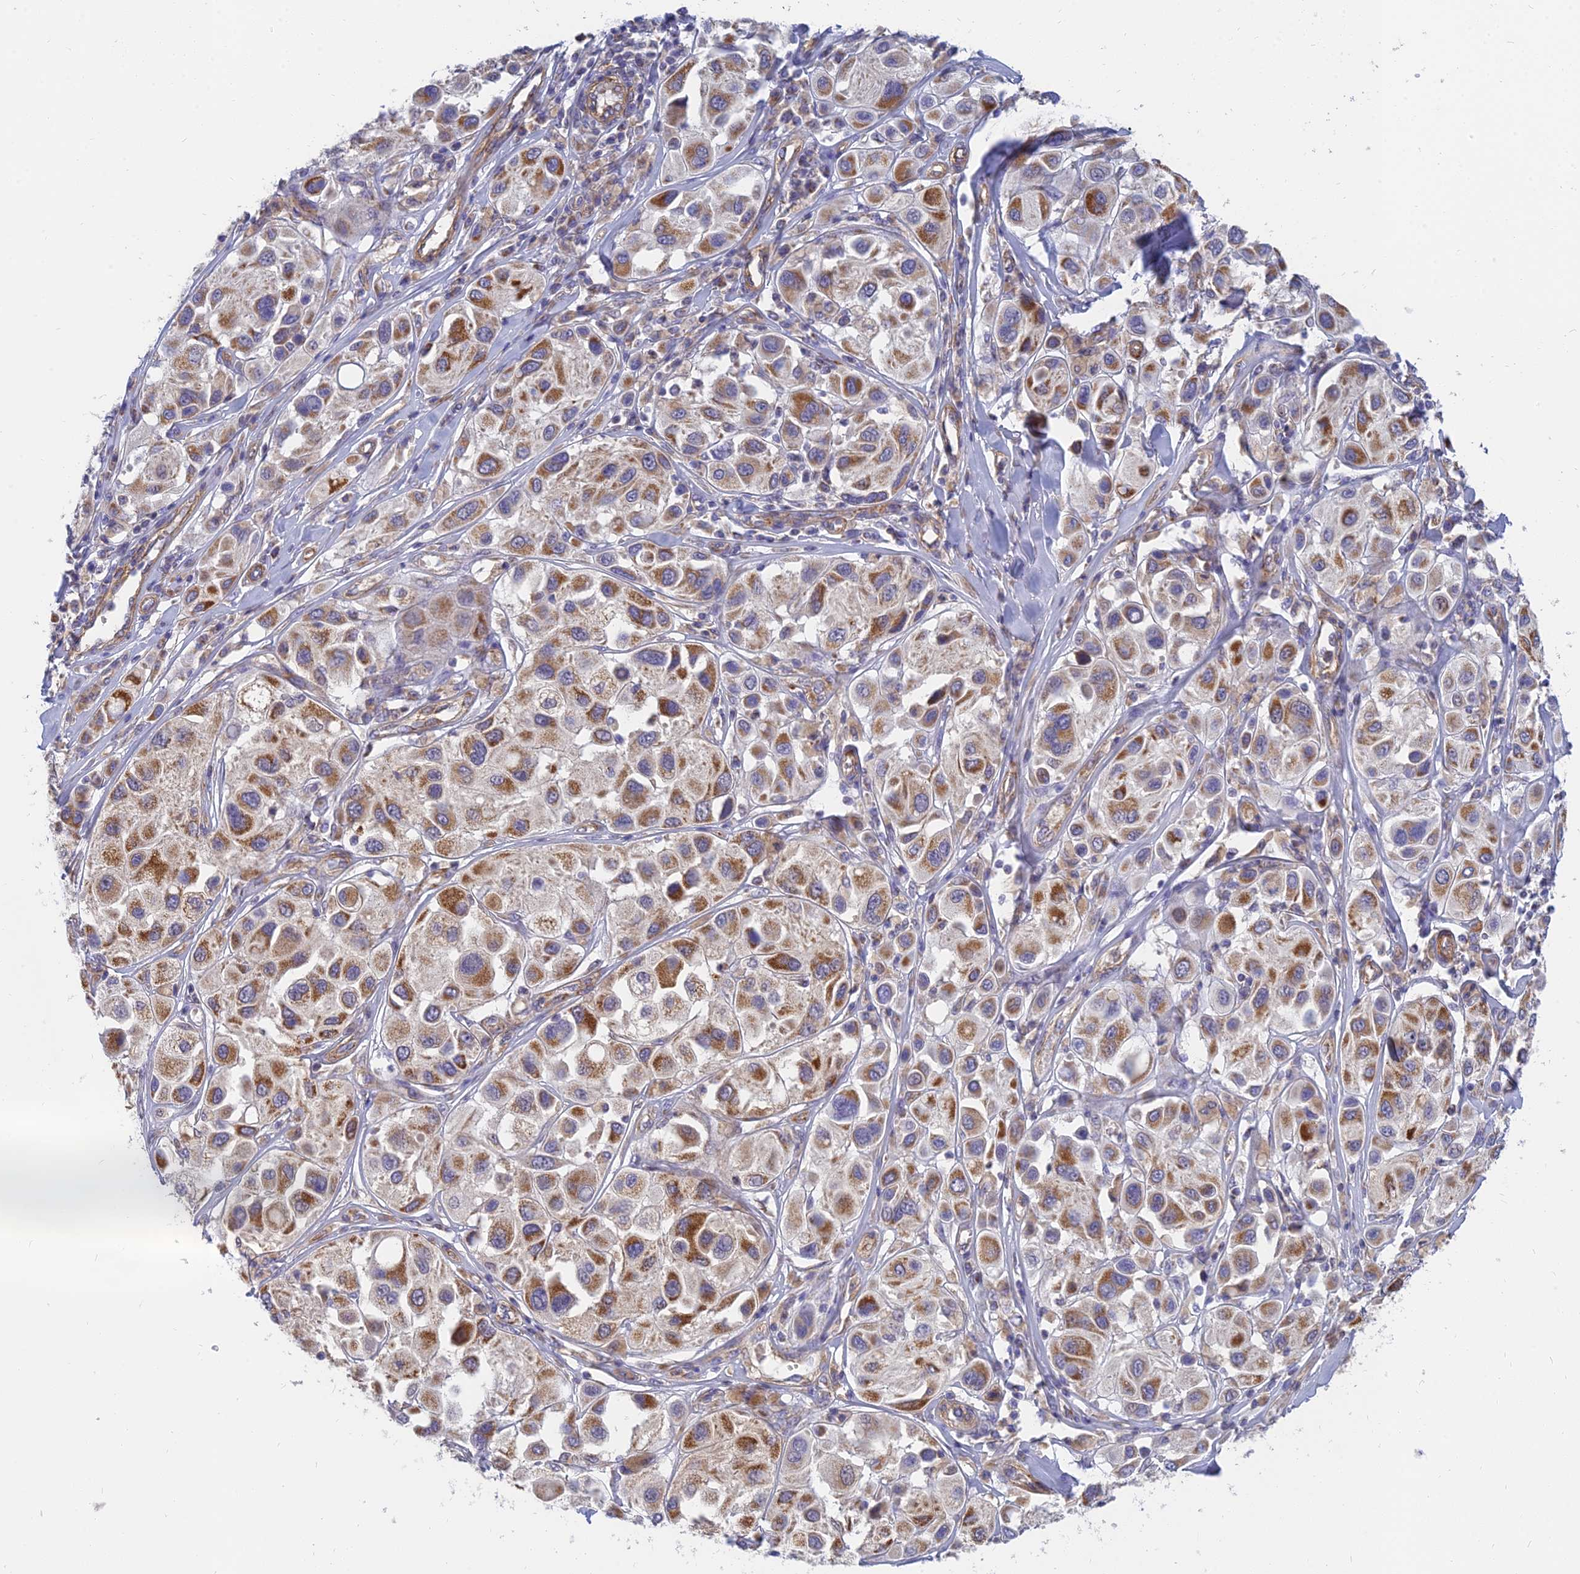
{"staining": {"intensity": "moderate", "quantity": ">75%", "location": "cytoplasmic/membranous"}, "tissue": "melanoma", "cell_type": "Tumor cells", "image_type": "cancer", "snomed": [{"axis": "morphology", "description": "Malignant melanoma, Metastatic site"}, {"axis": "topography", "description": "Skin"}], "caption": "Immunohistochemistry photomicrograph of melanoma stained for a protein (brown), which displays medium levels of moderate cytoplasmic/membranous expression in about >75% of tumor cells.", "gene": "MRPL15", "patient": {"sex": "male", "age": 41}}